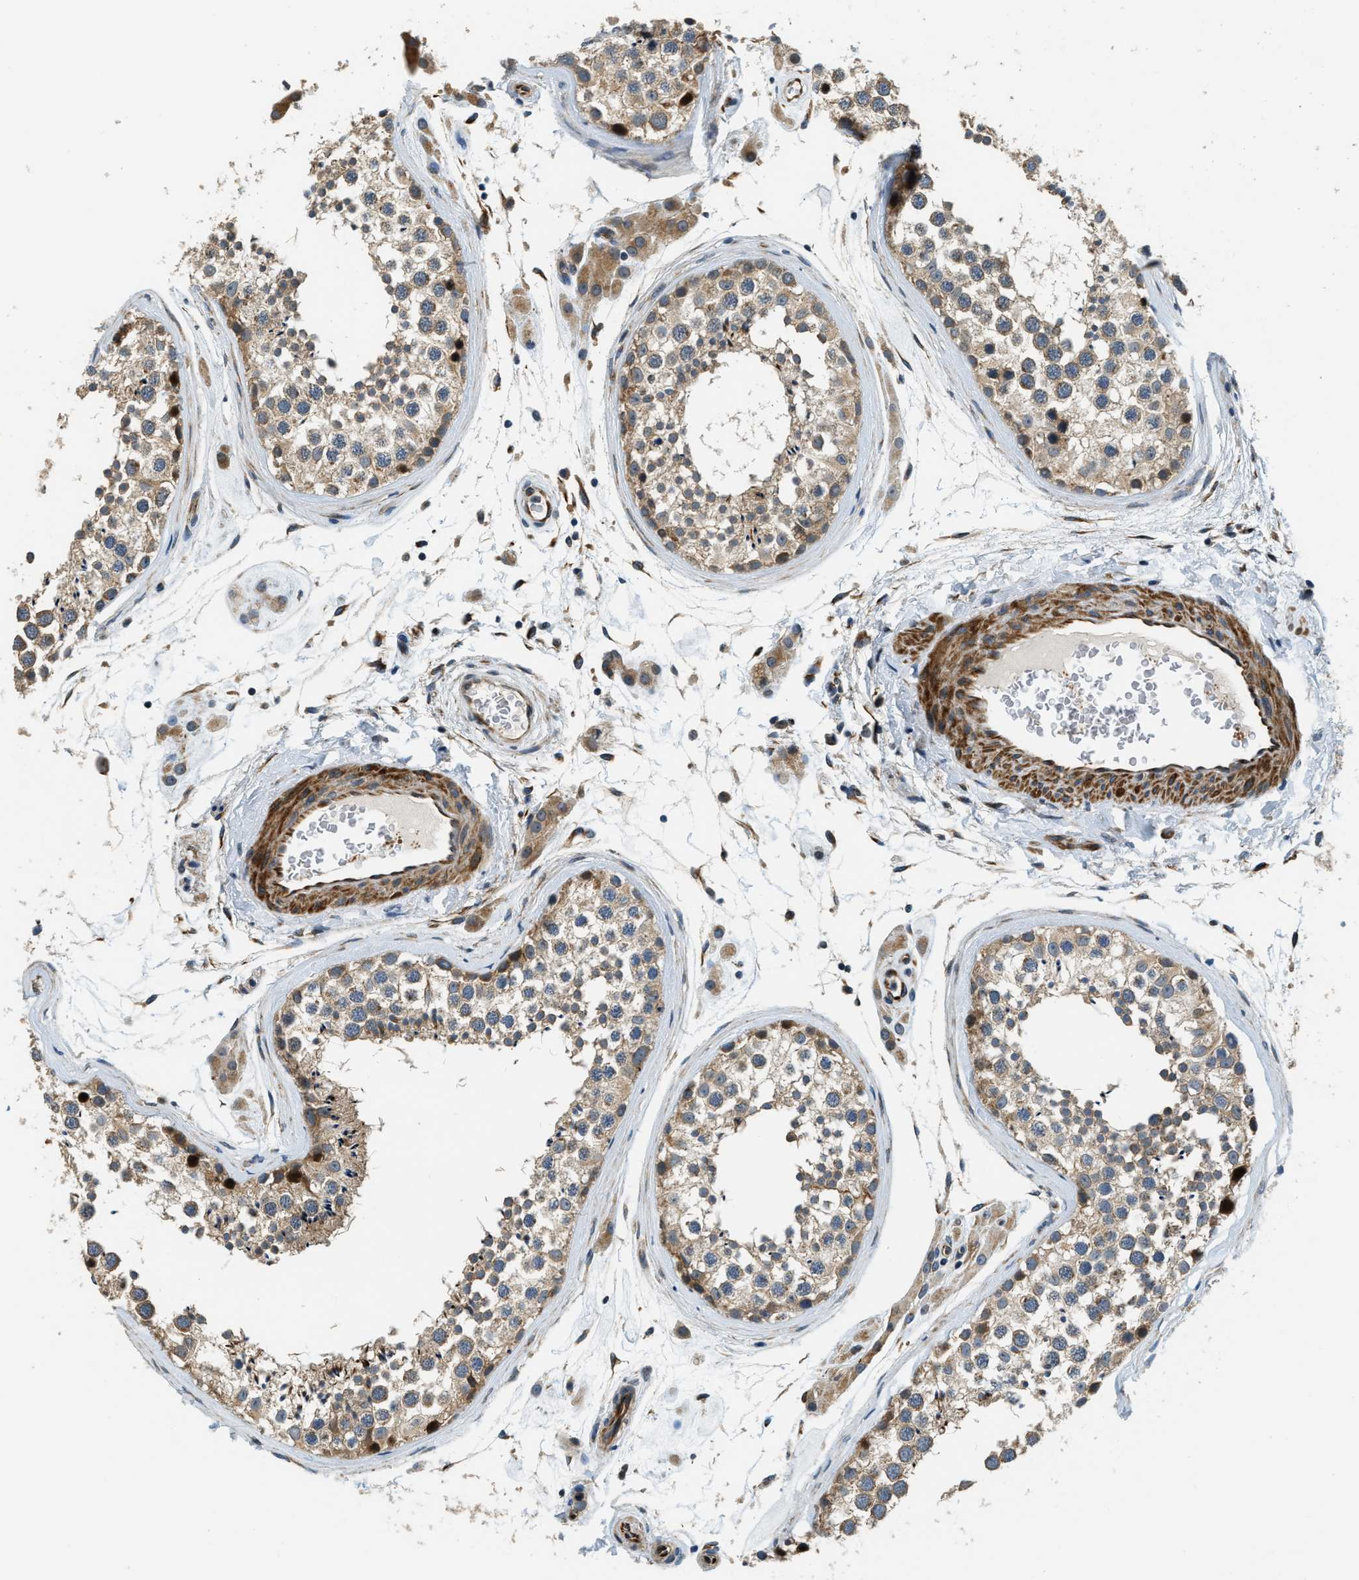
{"staining": {"intensity": "moderate", "quantity": ">75%", "location": "cytoplasmic/membranous"}, "tissue": "testis", "cell_type": "Cells in seminiferous ducts", "image_type": "normal", "snomed": [{"axis": "morphology", "description": "Normal tissue, NOS"}, {"axis": "topography", "description": "Testis"}], "caption": "Immunohistochemistry (DAB) staining of normal testis reveals moderate cytoplasmic/membranous protein staining in approximately >75% of cells in seminiferous ducts.", "gene": "ALOX12", "patient": {"sex": "male", "age": 46}}